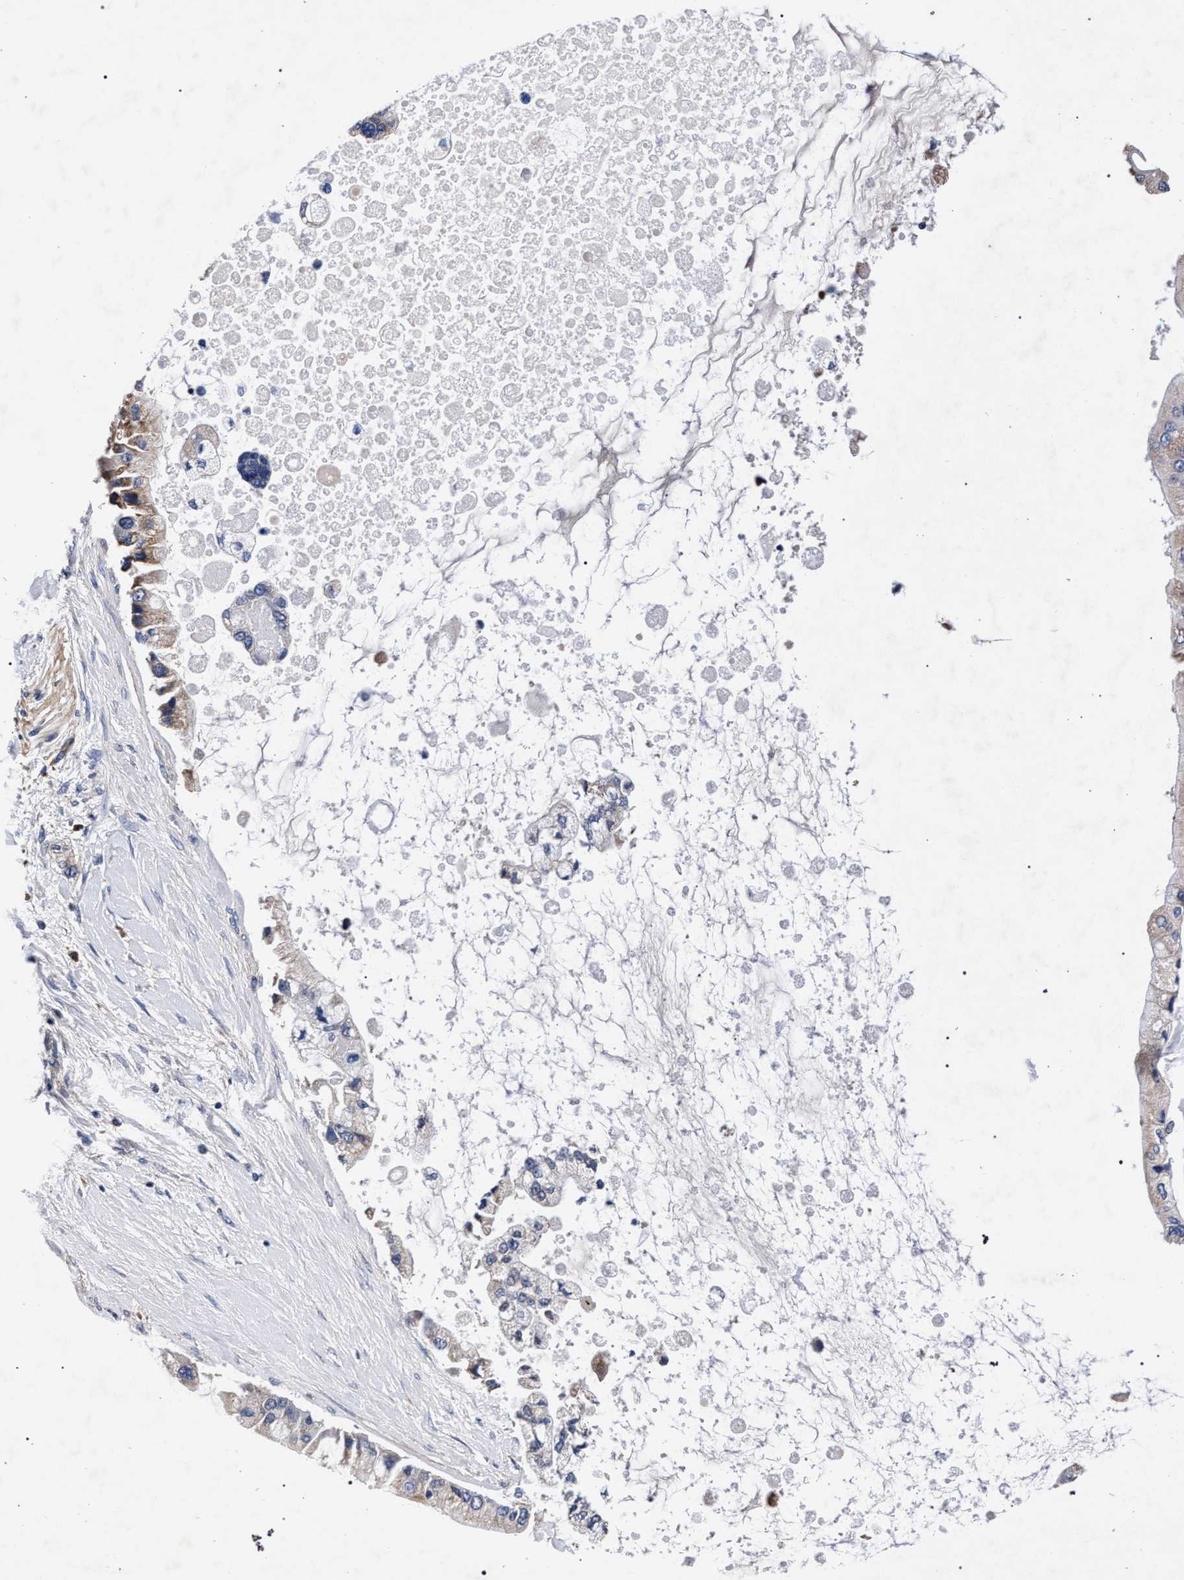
{"staining": {"intensity": "weak", "quantity": "25%-75%", "location": "cytoplasmic/membranous"}, "tissue": "liver cancer", "cell_type": "Tumor cells", "image_type": "cancer", "snomed": [{"axis": "morphology", "description": "Cholangiocarcinoma"}, {"axis": "topography", "description": "Liver"}], "caption": "Liver cancer (cholangiocarcinoma) tissue exhibits weak cytoplasmic/membranous expression in about 25%-75% of tumor cells (Stains: DAB (3,3'-diaminobenzidine) in brown, nuclei in blue, Microscopy: brightfield microscopy at high magnification).", "gene": "CFAP95", "patient": {"sex": "male", "age": 50}}